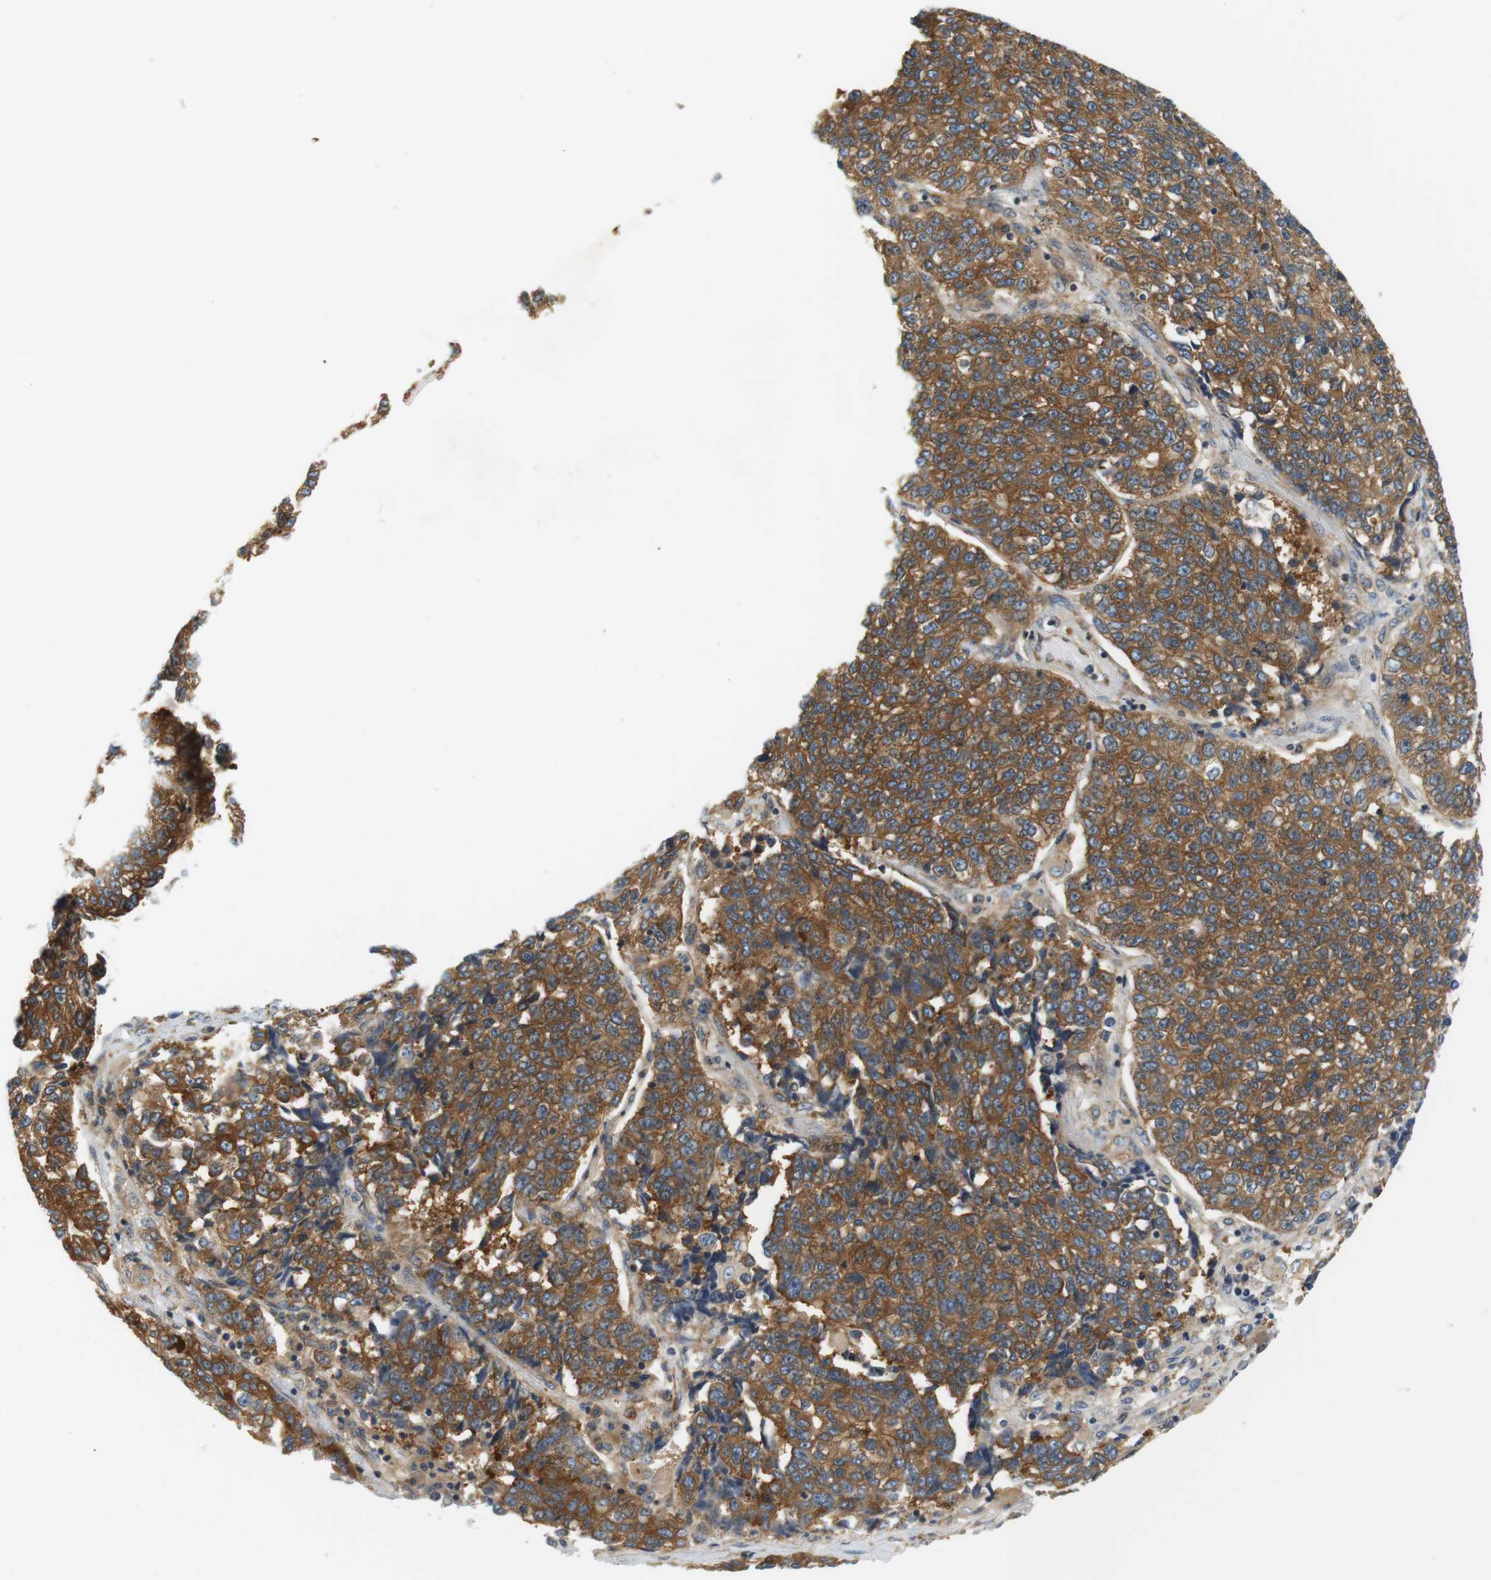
{"staining": {"intensity": "strong", "quantity": ">75%", "location": "cytoplasmic/membranous"}, "tissue": "lung cancer", "cell_type": "Tumor cells", "image_type": "cancer", "snomed": [{"axis": "morphology", "description": "Adenocarcinoma, NOS"}, {"axis": "topography", "description": "Lung"}], "caption": "Immunohistochemical staining of lung adenocarcinoma reveals strong cytoplasmic/membranous protein expression in approximately >75% of tumor cells.", "gene": "SH3GLB1", "patient": {"sex": "male", "age": 49}}